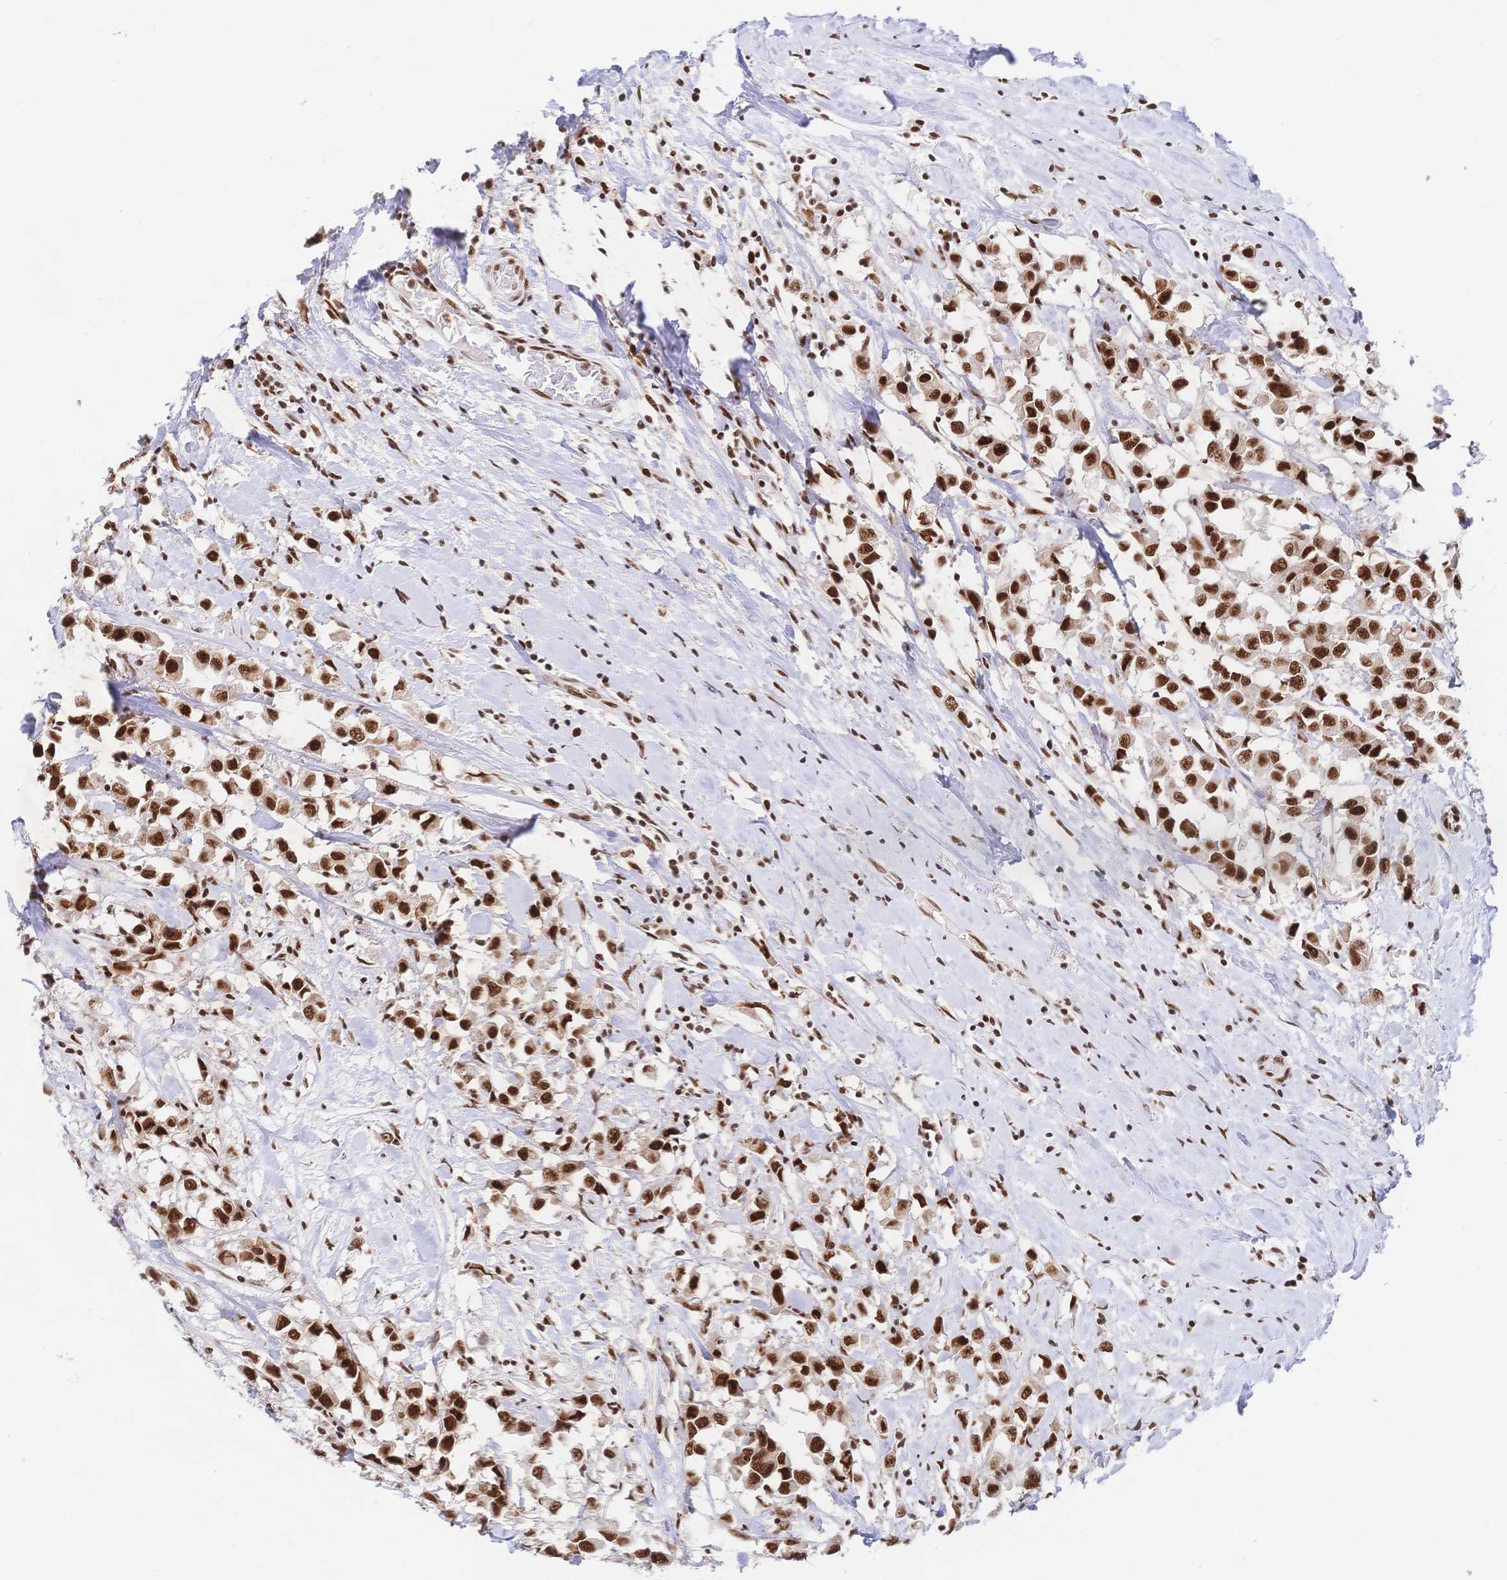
{"staining": {"intensity": "strong", "quantity": ">75%", "location": "nuclear"}, "tissue": "breast cancer", "cell_type": "Tumor cells", "image_type": "cancer", "snomed": [{"axis": "morphology", "description": "Duct carcinoma"}, {"axis": "topography", "description": "Breast"}], "caption": "Immunohistochemical staining of invasive ductal carcinoma (breast) exhibits strong nuclear protein positivity in approximately >75% of tumor cells.", "gene": "SRSF1", "patient": {"sex": "female", "age": 61}}